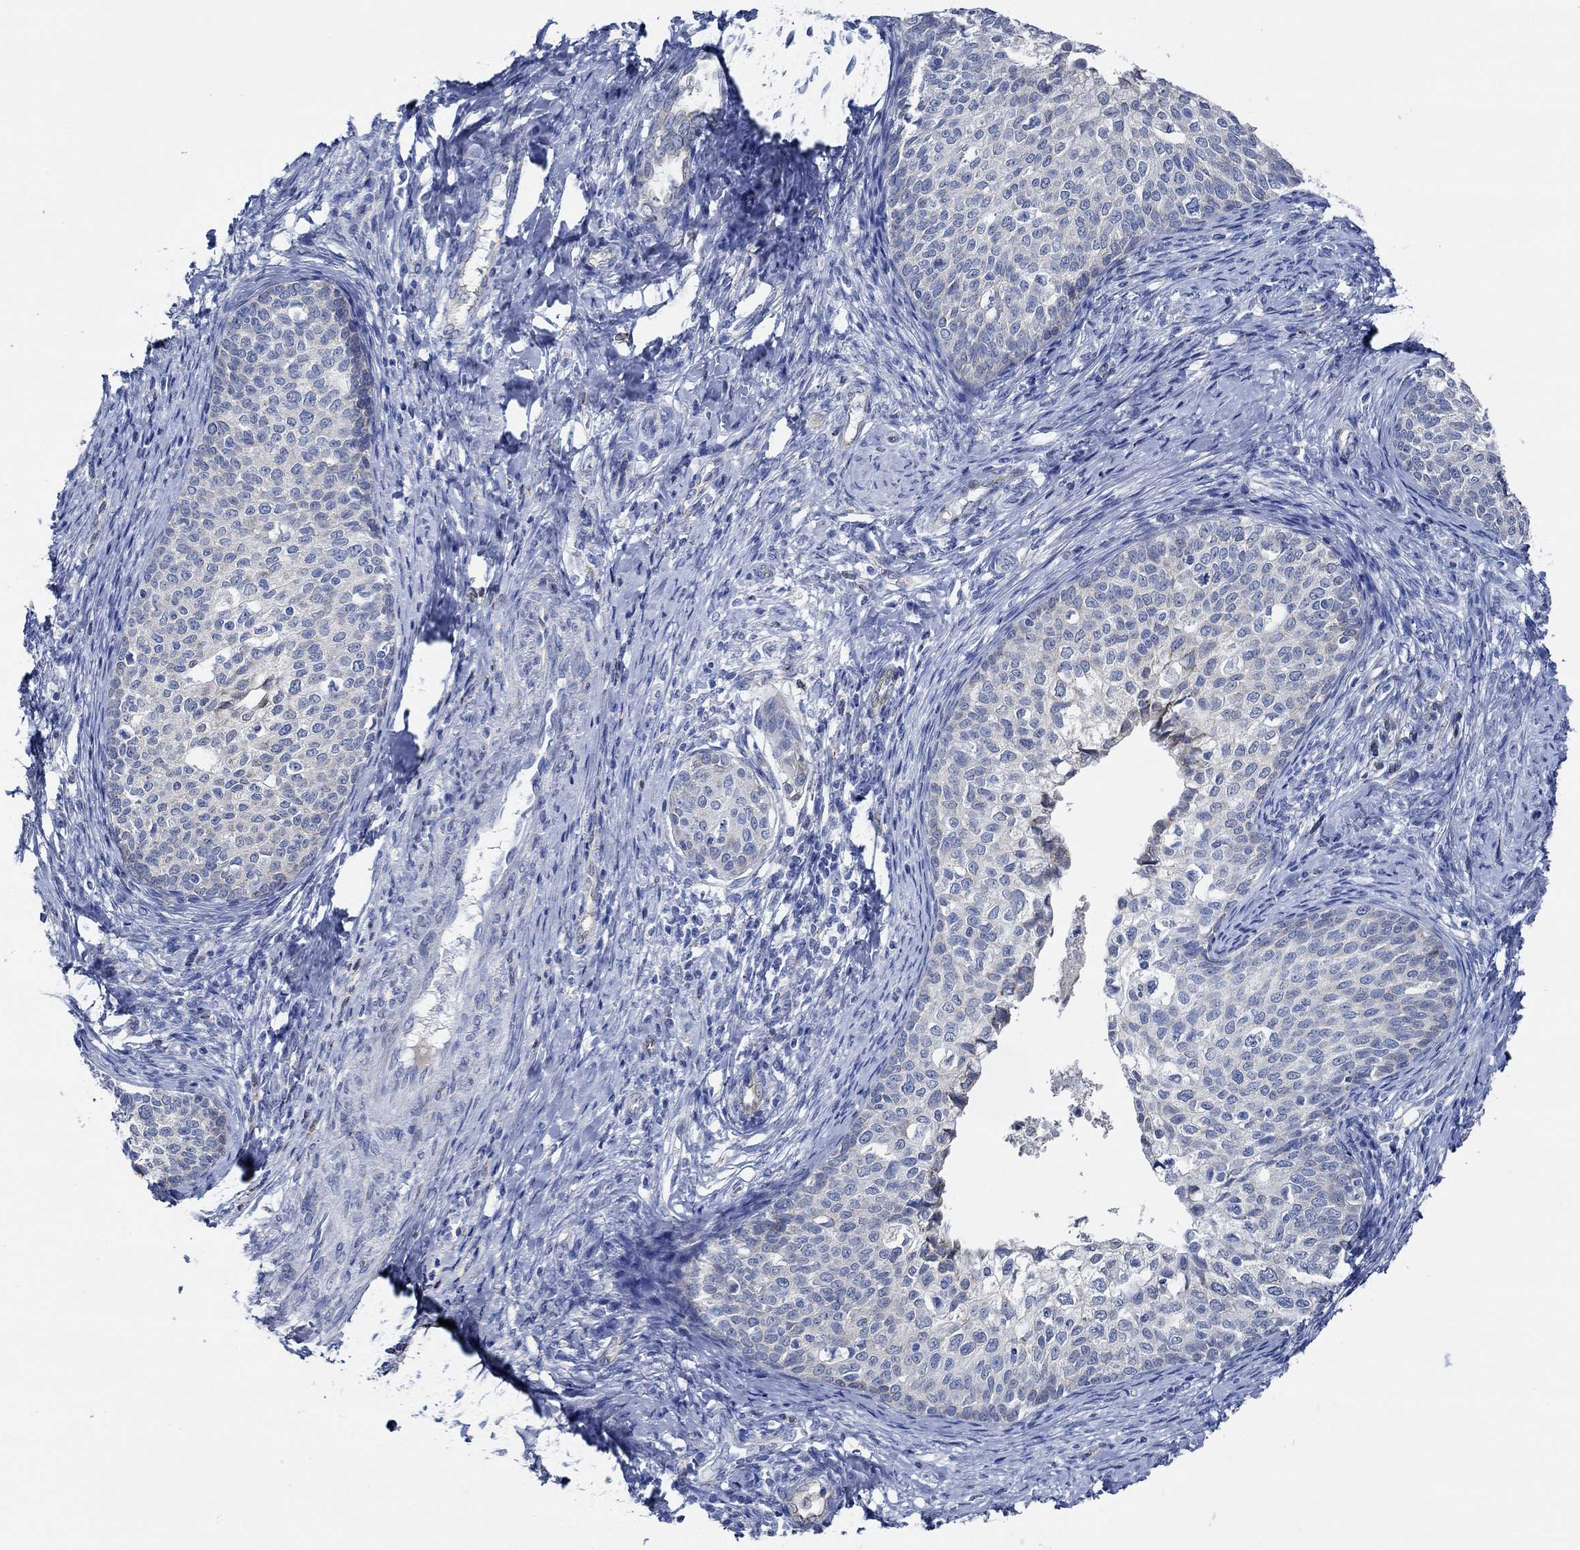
{"staining": {"intensity": "negative", "quantity": "none", "location": "none"}, "tissue": "cervical cancer", "cell_type": "Tumor cells", "image_type": "cancer", "snomed": [{"axis": "morphology", "description": "Squamous cell carcinoma, NOS"}, {"axis": "topography", "description": "Cervix"}], "caption": "IHC photomicrograph of cervical cancer stained for a protein (brown), which exhibits no staining in tumor cells.", "gene": "HECW2", "patient": {"sex": "female", "age": 51}}